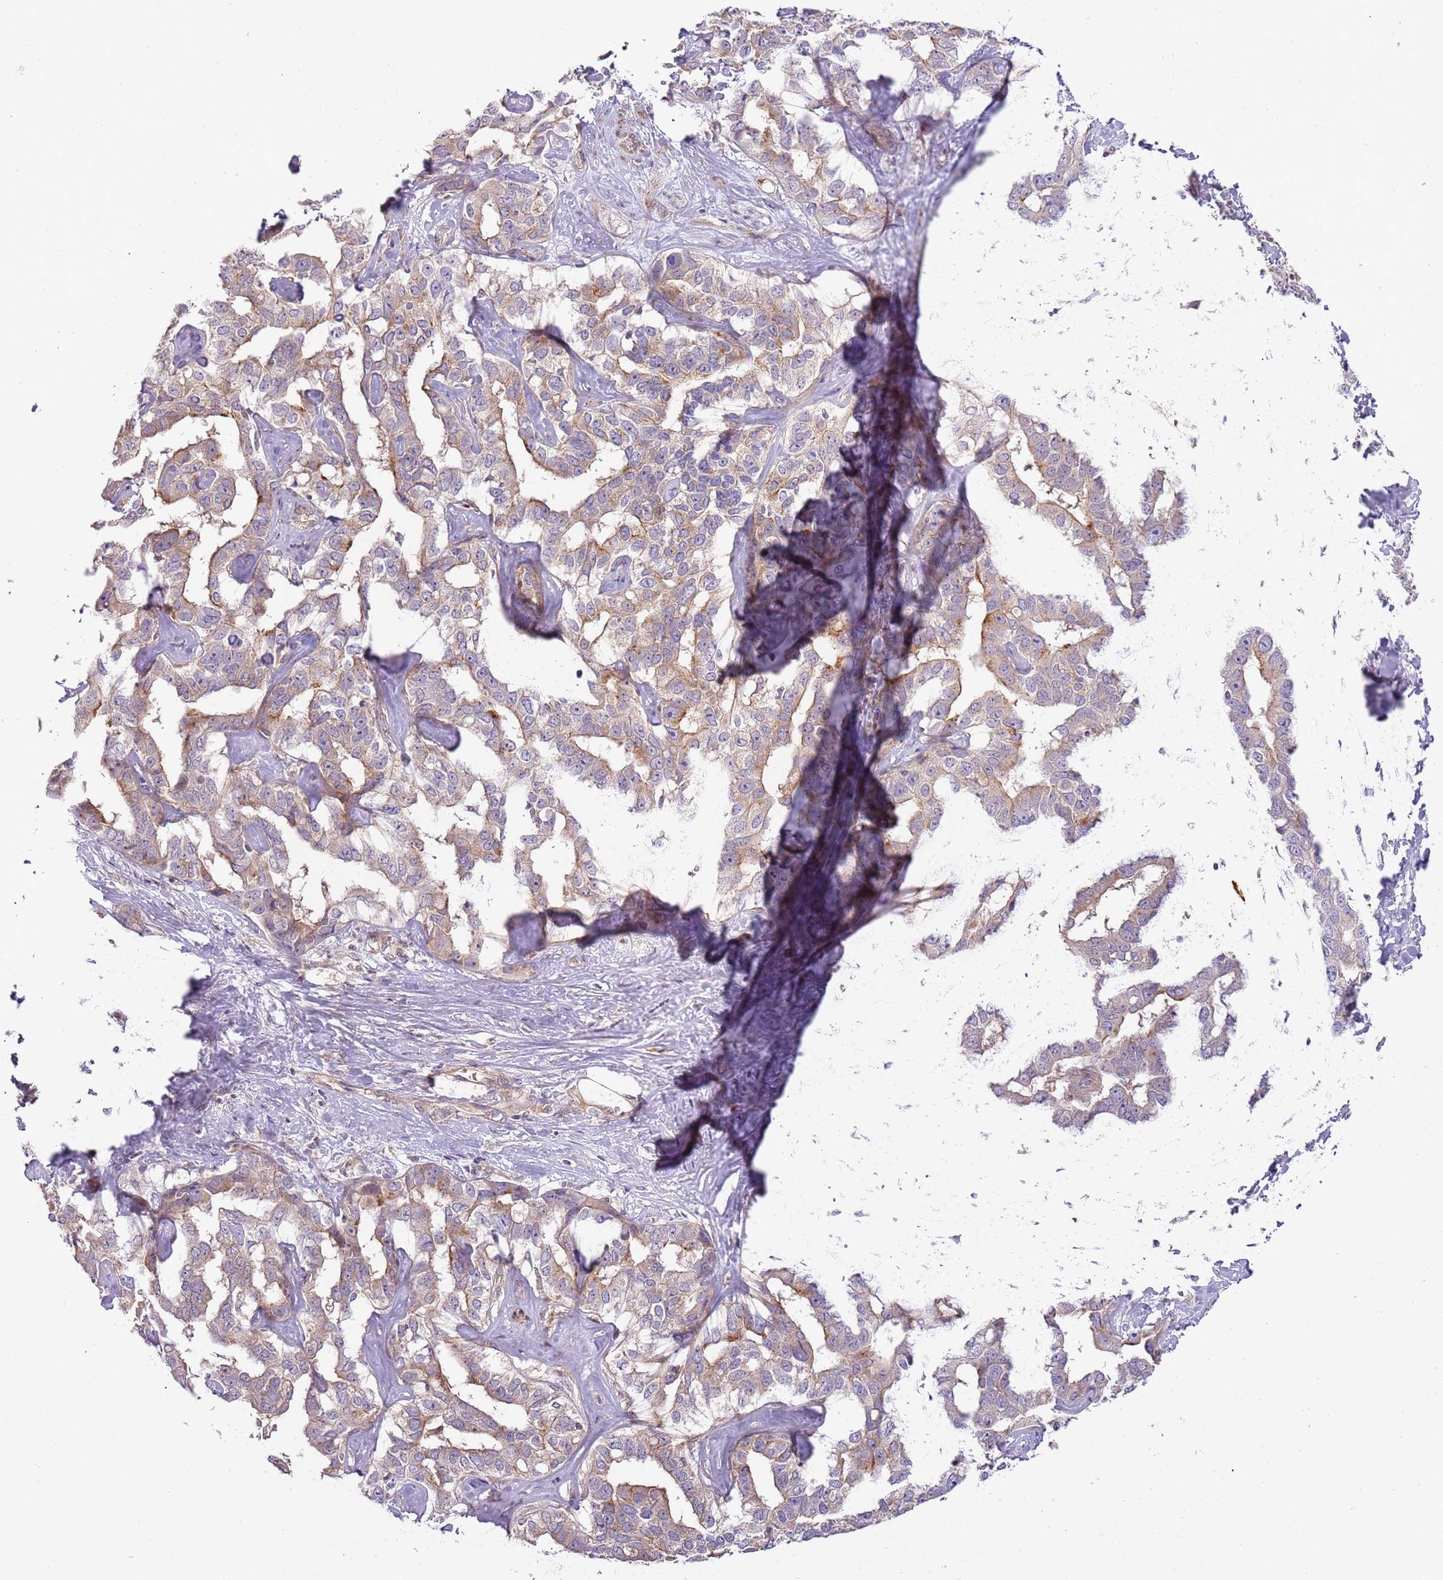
{"staining": {"intensity": "weak", "quantity": "25%-75%", "location": "cytoplasmic/membranous"}, "tissue": "liver cancer", "cell_type": "Tumor cells", "image_type": "cancer", "snomed": [{"axis": "morphology", "description": "Cholangiocarcinoma"}, {"axis": "topography", "description": "Liver"}], "caption": "Immunohistochemistry histopathology image of cholangiocarcinoma (liver) stained for a protein (brown), which reveals low levels of weak cytoplasmic/membranous staining in about 25%-75% of tumor cells.", "gene": "RNF128", "patient": {"sex": "male", "age": 59}}